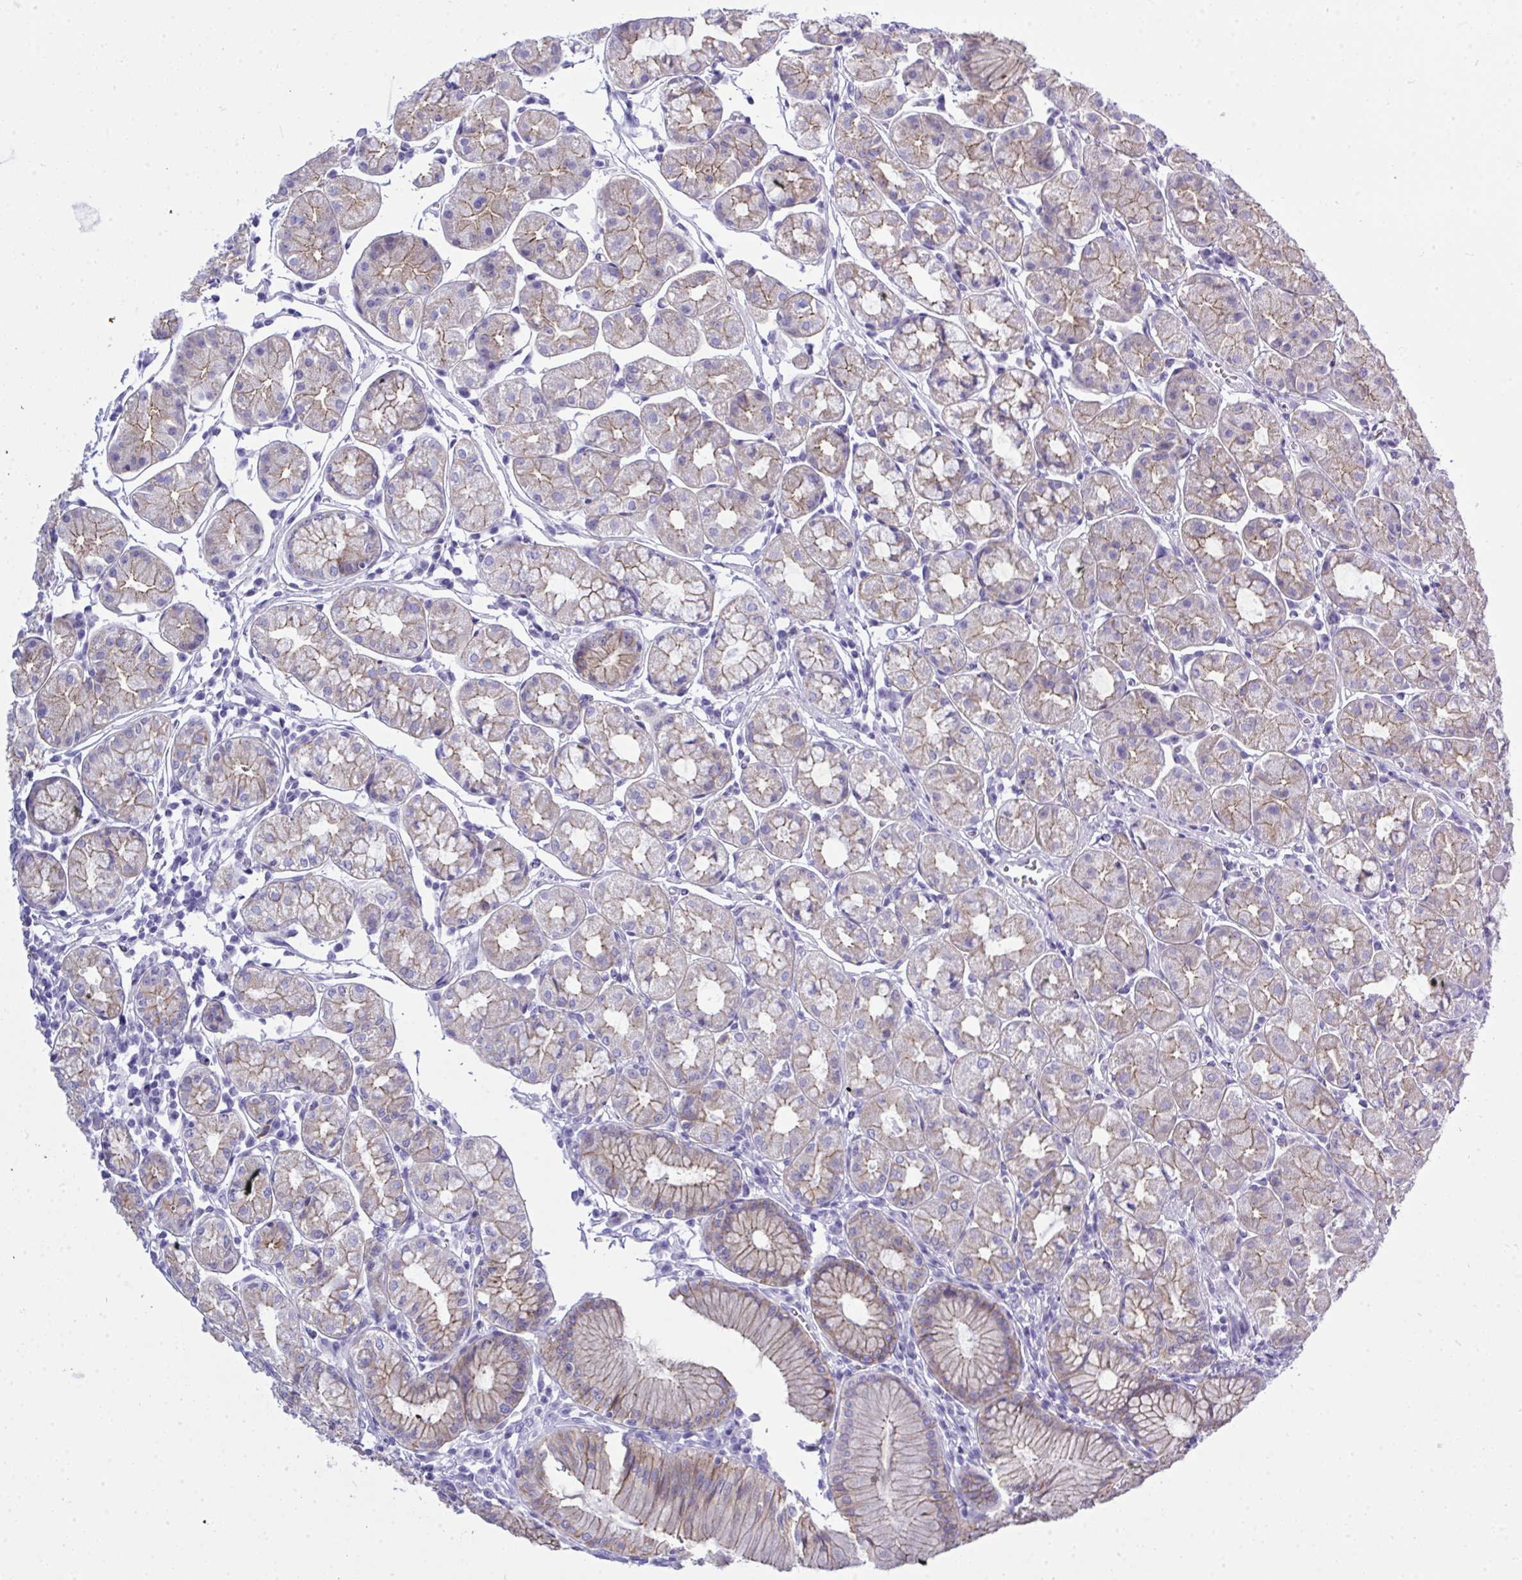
{"staining": {"intensity": "moderate", "quantity": "25%-75%", "location": "cytoplasmic/membranous"}, "tissue": "stomach", "cell_type": "Glandular cells", "image_type": "normal", "snomed": [{"axis": "morphology", "description": "Normal tissue, NOS"}, {"axis": "topography", "description": "Stomach"}], "caption": "The image demonstrates immunohistochemical staining of normal stomach. There is moderate cytoplasmic/membranous staining is identified in approximately 25%-75% of glandular cells. The protein of interest is stained brown, and the nuclei are stained in blue (DAB (3,3'-diaminobenzidine) IHC with brightfield microscopy, high magnification).", "gene": "GLB1L2", "patient": {"sex": "male", "age": 55}}